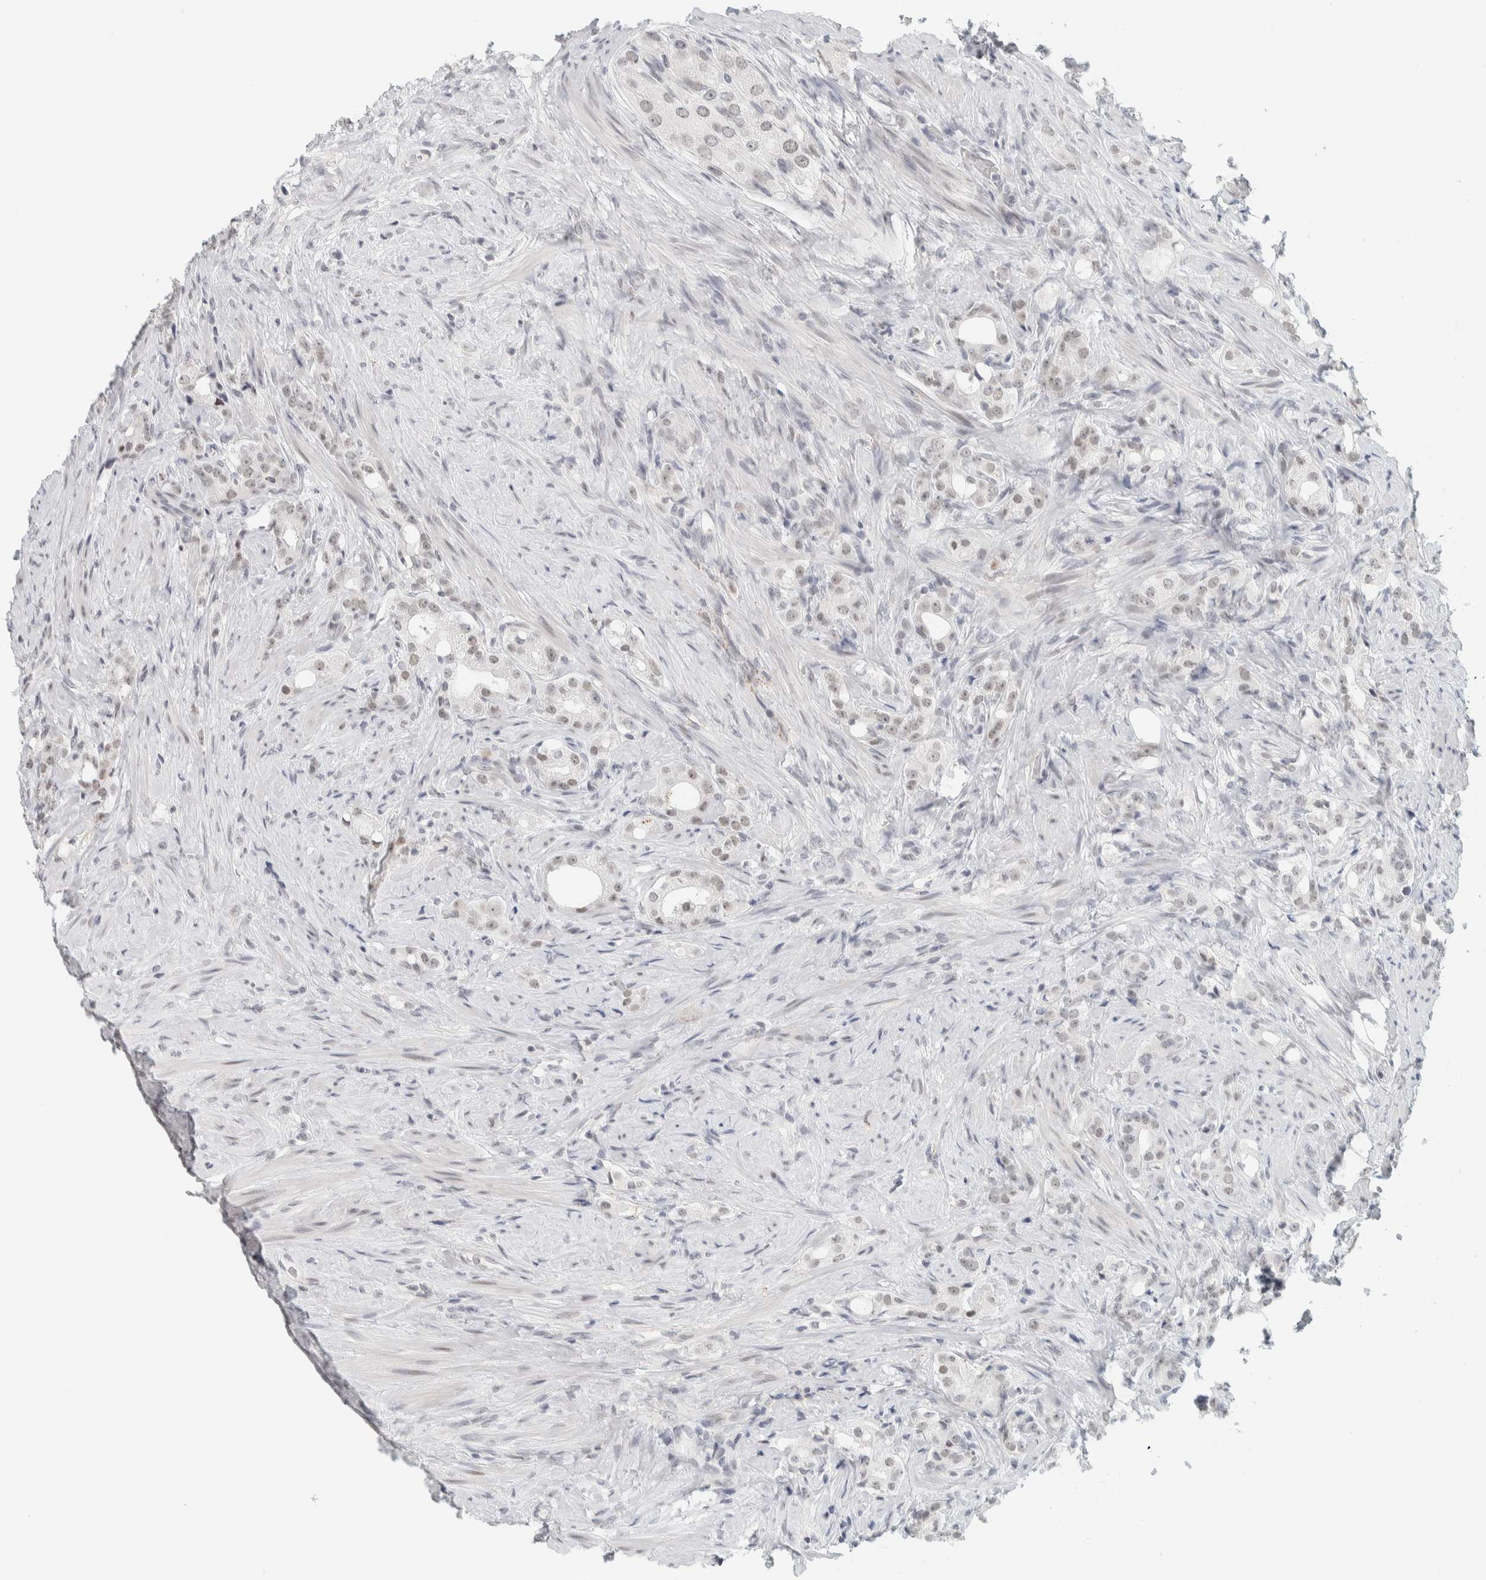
{"staining": {"intensity": "weak", "quantity": "25%-75%", "location": "nuclear"}, "tissue": "prostate cancer", "cell_type": "Tumor cells", "image_type": "cancer", "snomed": [{"axis": "morphology", "description": "Adenocarcinoma, High grade"}, {"axis": "topography", "description": "Prostate"}], "caption": "A brown stain labels weak nuclear staining of a protein in prostate cancer tumor cells.", "gene": "CDH17", "patient": {"sex": "male", "age": 63}}